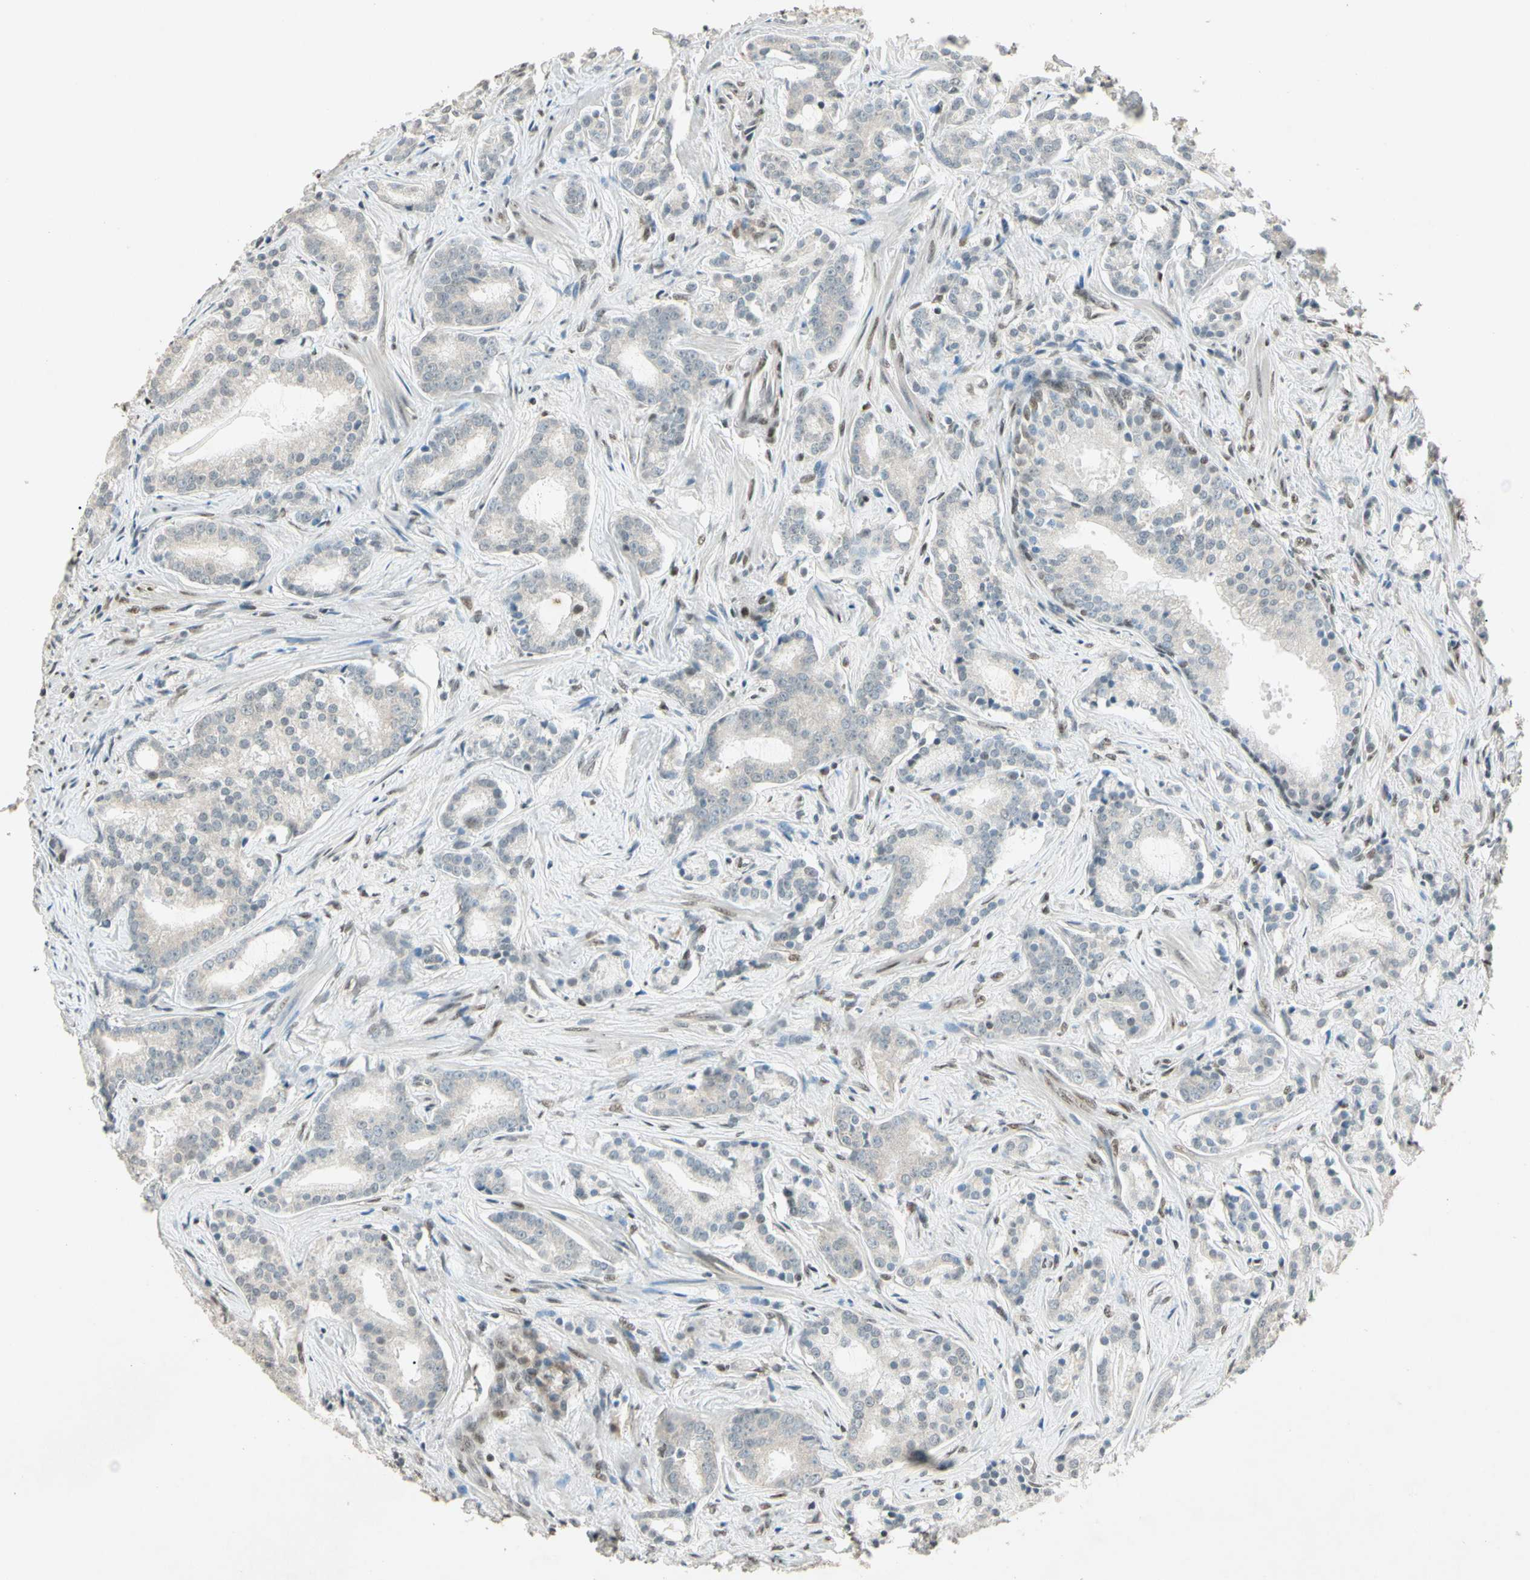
{"staining": {"intensity": "negative", "quantity": "none", "location": "none"}, "tissue": "prostate cancer", "cell_type": "Tumor cells", "image_type": "cancer", "snomed": [{"axis": "morphology", "description": "Adenocarcinoma, Low grade"}, {"axis": "topography", "description": "Prostate"}], "caption": "The histopathology image shows no staining of tumor cells in prostate cancer.", "gene": "ZBTB4", "patient": {"sex": "male", "age": 58}}